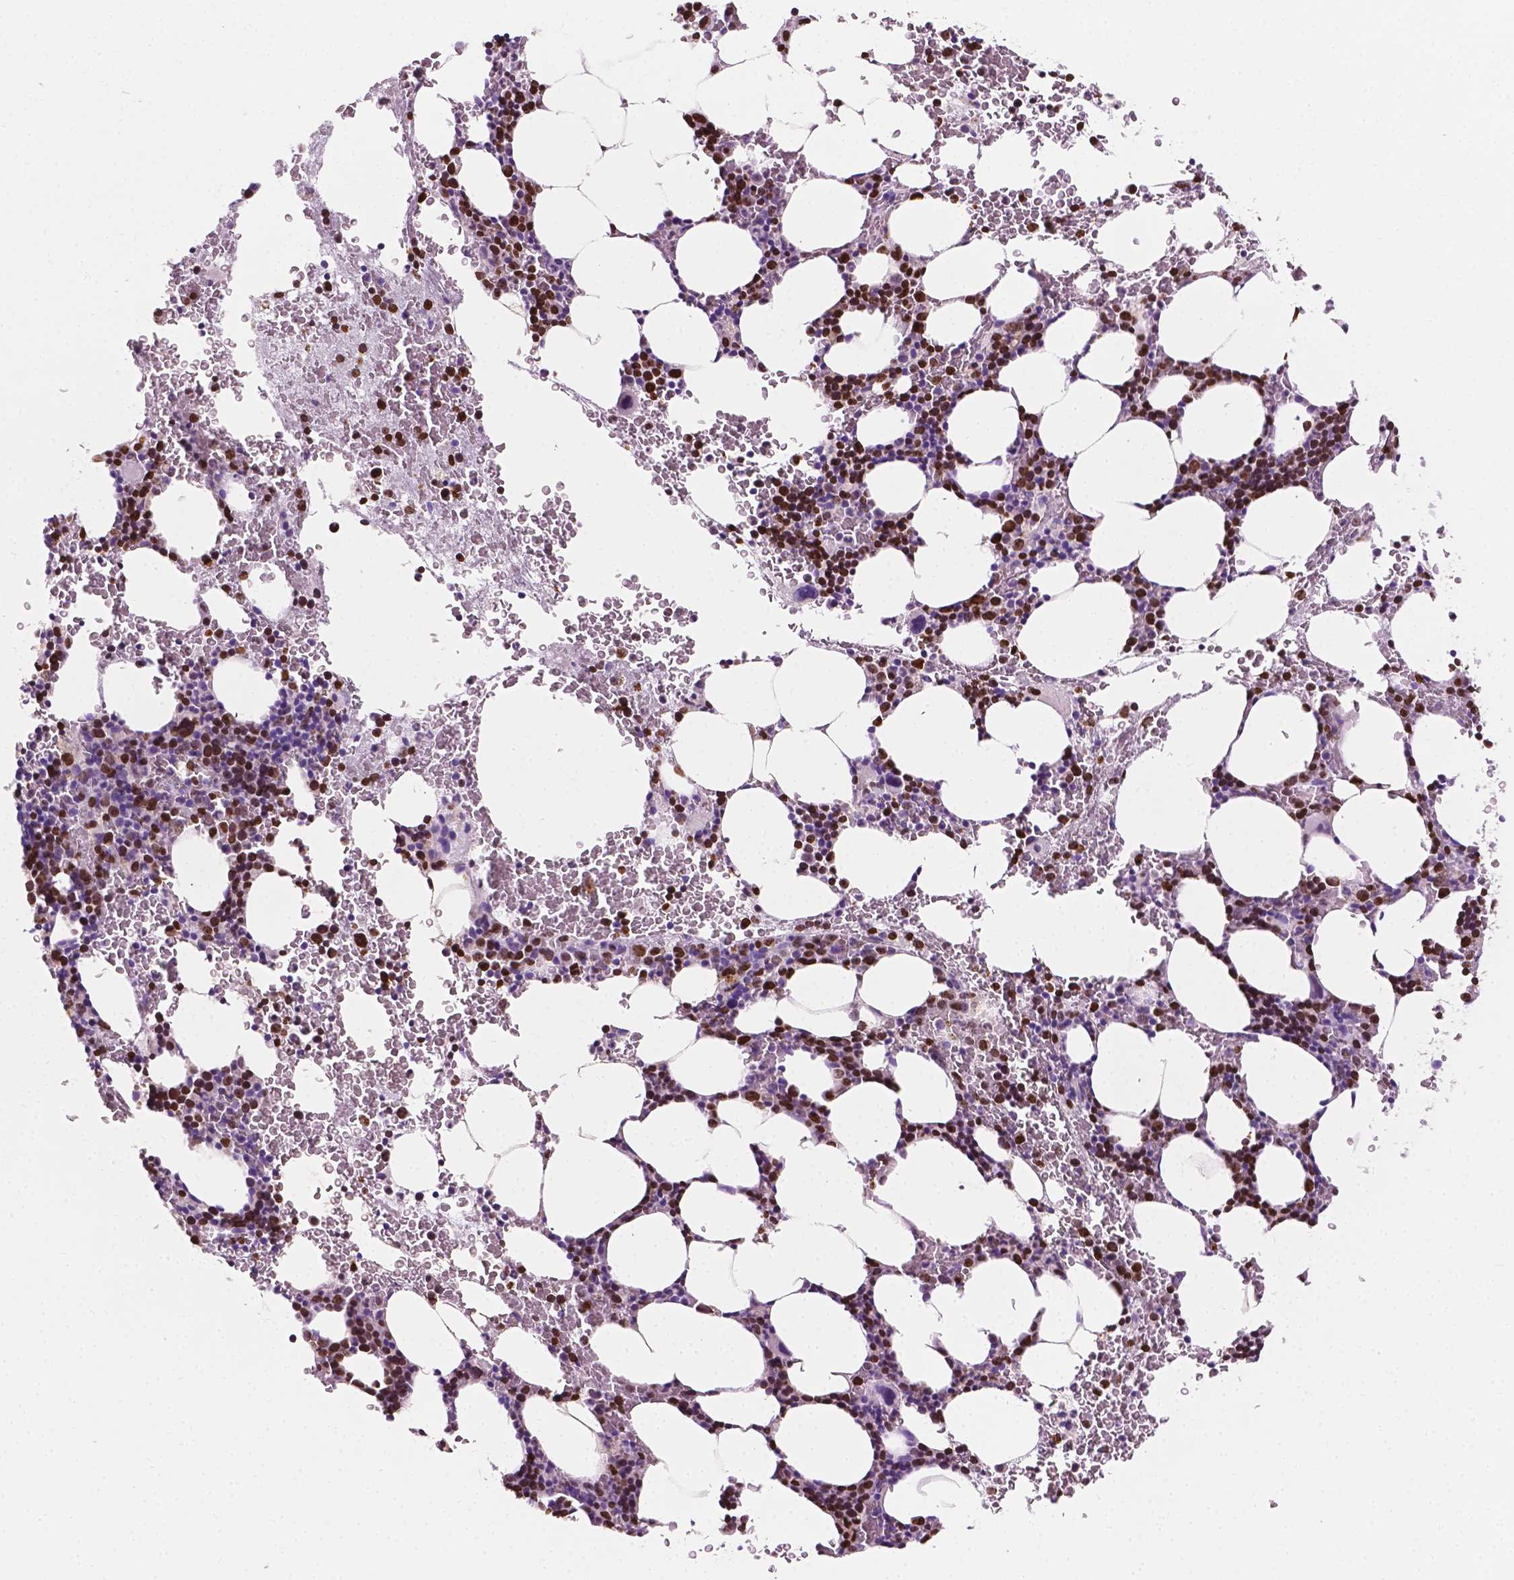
{"staining": {"intensity": "strong", "quantity": "25%-75%", "location": "nuclear"}, "tissue": "bone marrow", "cell_type": "Hematopoietic cells", "image_type": "normal", "snomed": [{"axis": "morphology", "description": "Normal tissue, NOS"}, {"axis": "topography", "description": "Bone marrow"}], "caption": "Immunohistochemical staining of normal bone marrow displays high levels of strong nuclear expression in approximately 25%-75% of hematopoietic cells. (Stains: DAB (3,3'-diaminobenzidine) in brown, nuclei in blue, Microscopy: brightfield microscopy at high magnification).", "gene": "SIAH2", "patient": {"sex": "male", "age": 77}}